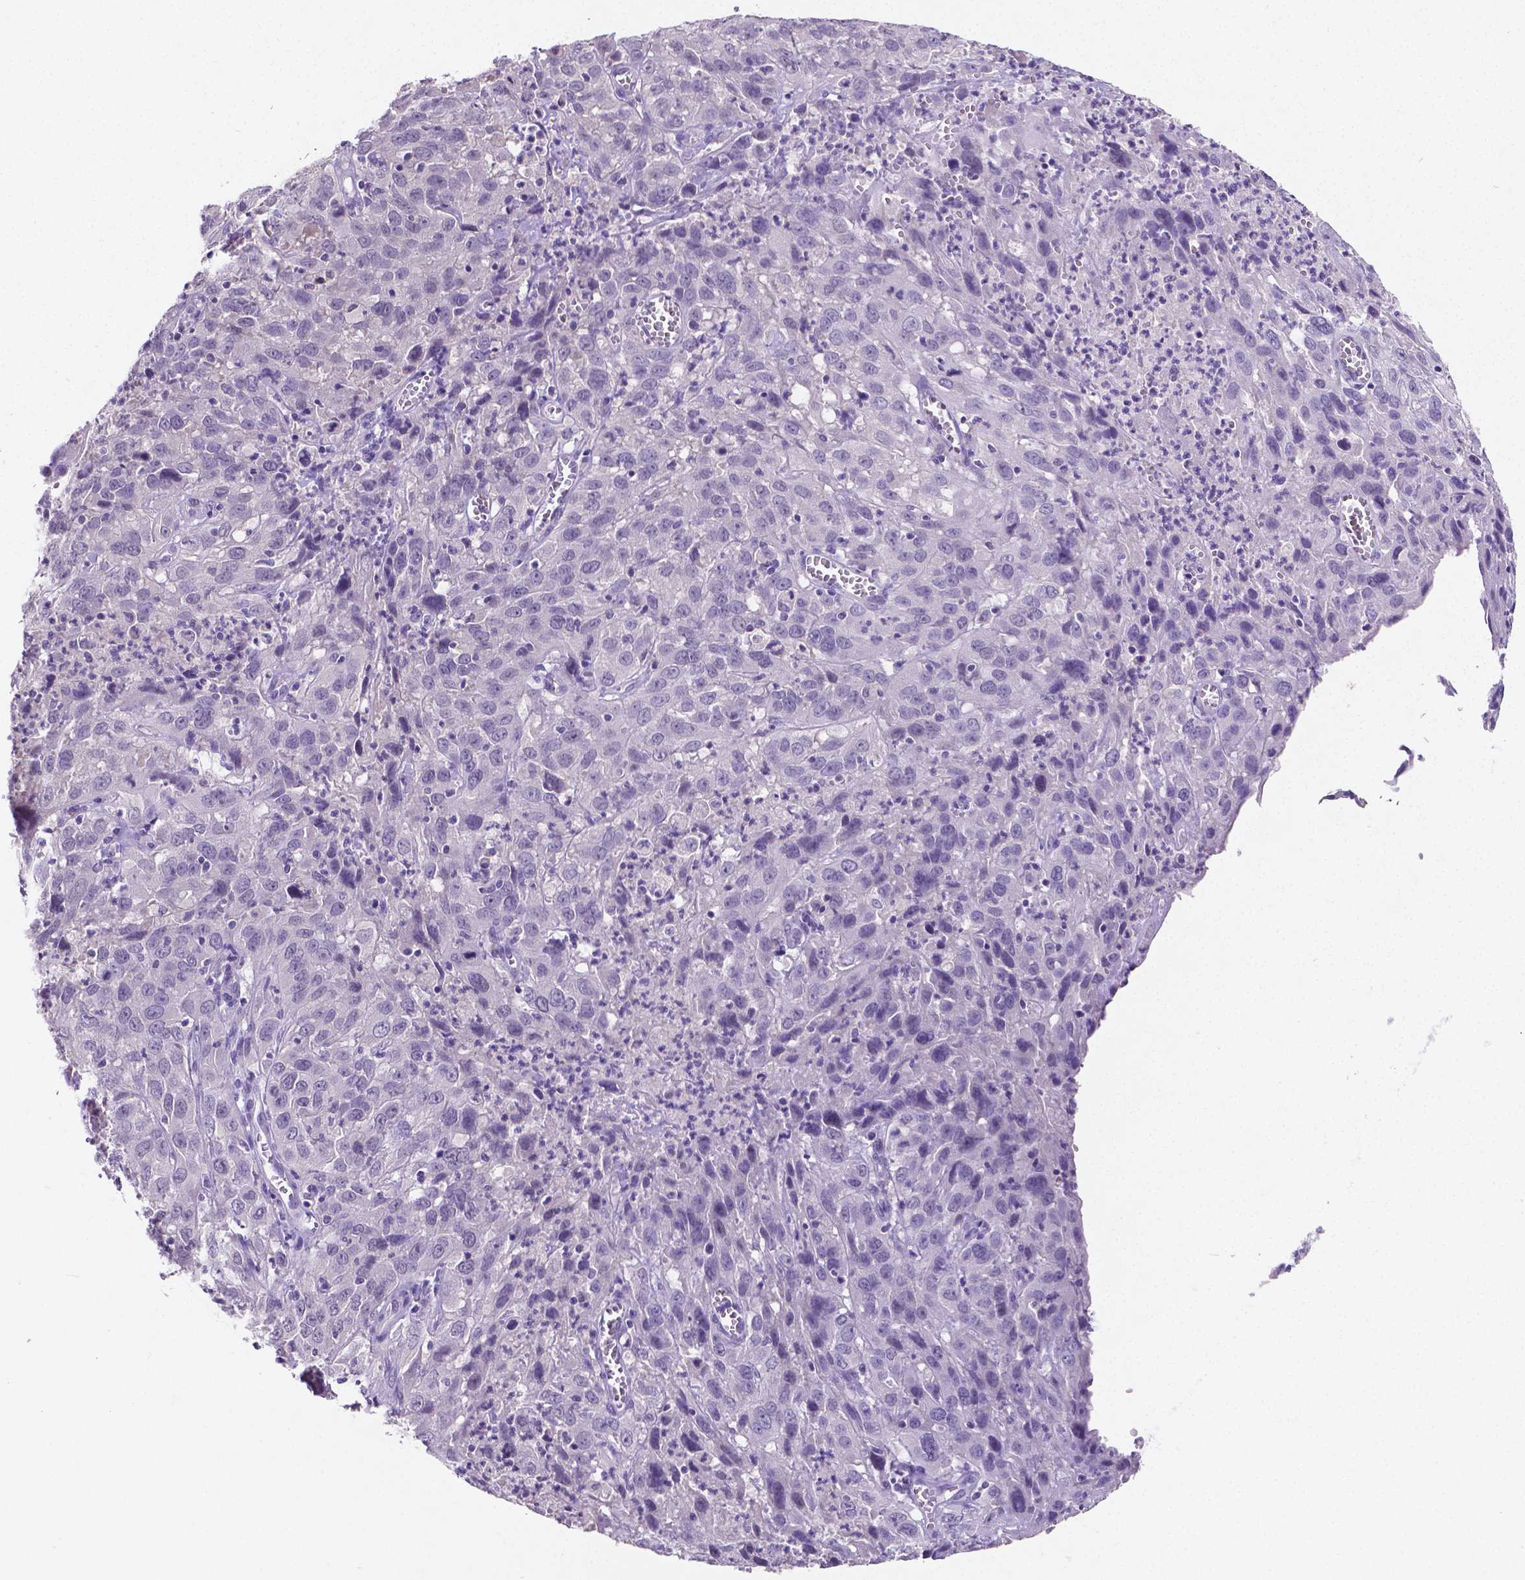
{"staining": {"intensity": "negative", "quantity": "none", "location": "none"}, "tissue": "cervical cancer", "cell_type": "Tumor cells", "image_type": "cancer", "snomed": [{"axis": "morphology", "description": "Squamous cell carcinoma, NOS"}, {"axis": "topography", "description": "Cervix"}], "caption": "Human cervical squamous cell carcinoma stained for a protein using IHC shows no positivity in tumor cells.", "gene": "SATB2", "patient": {"sex": "female", "age": 32}}